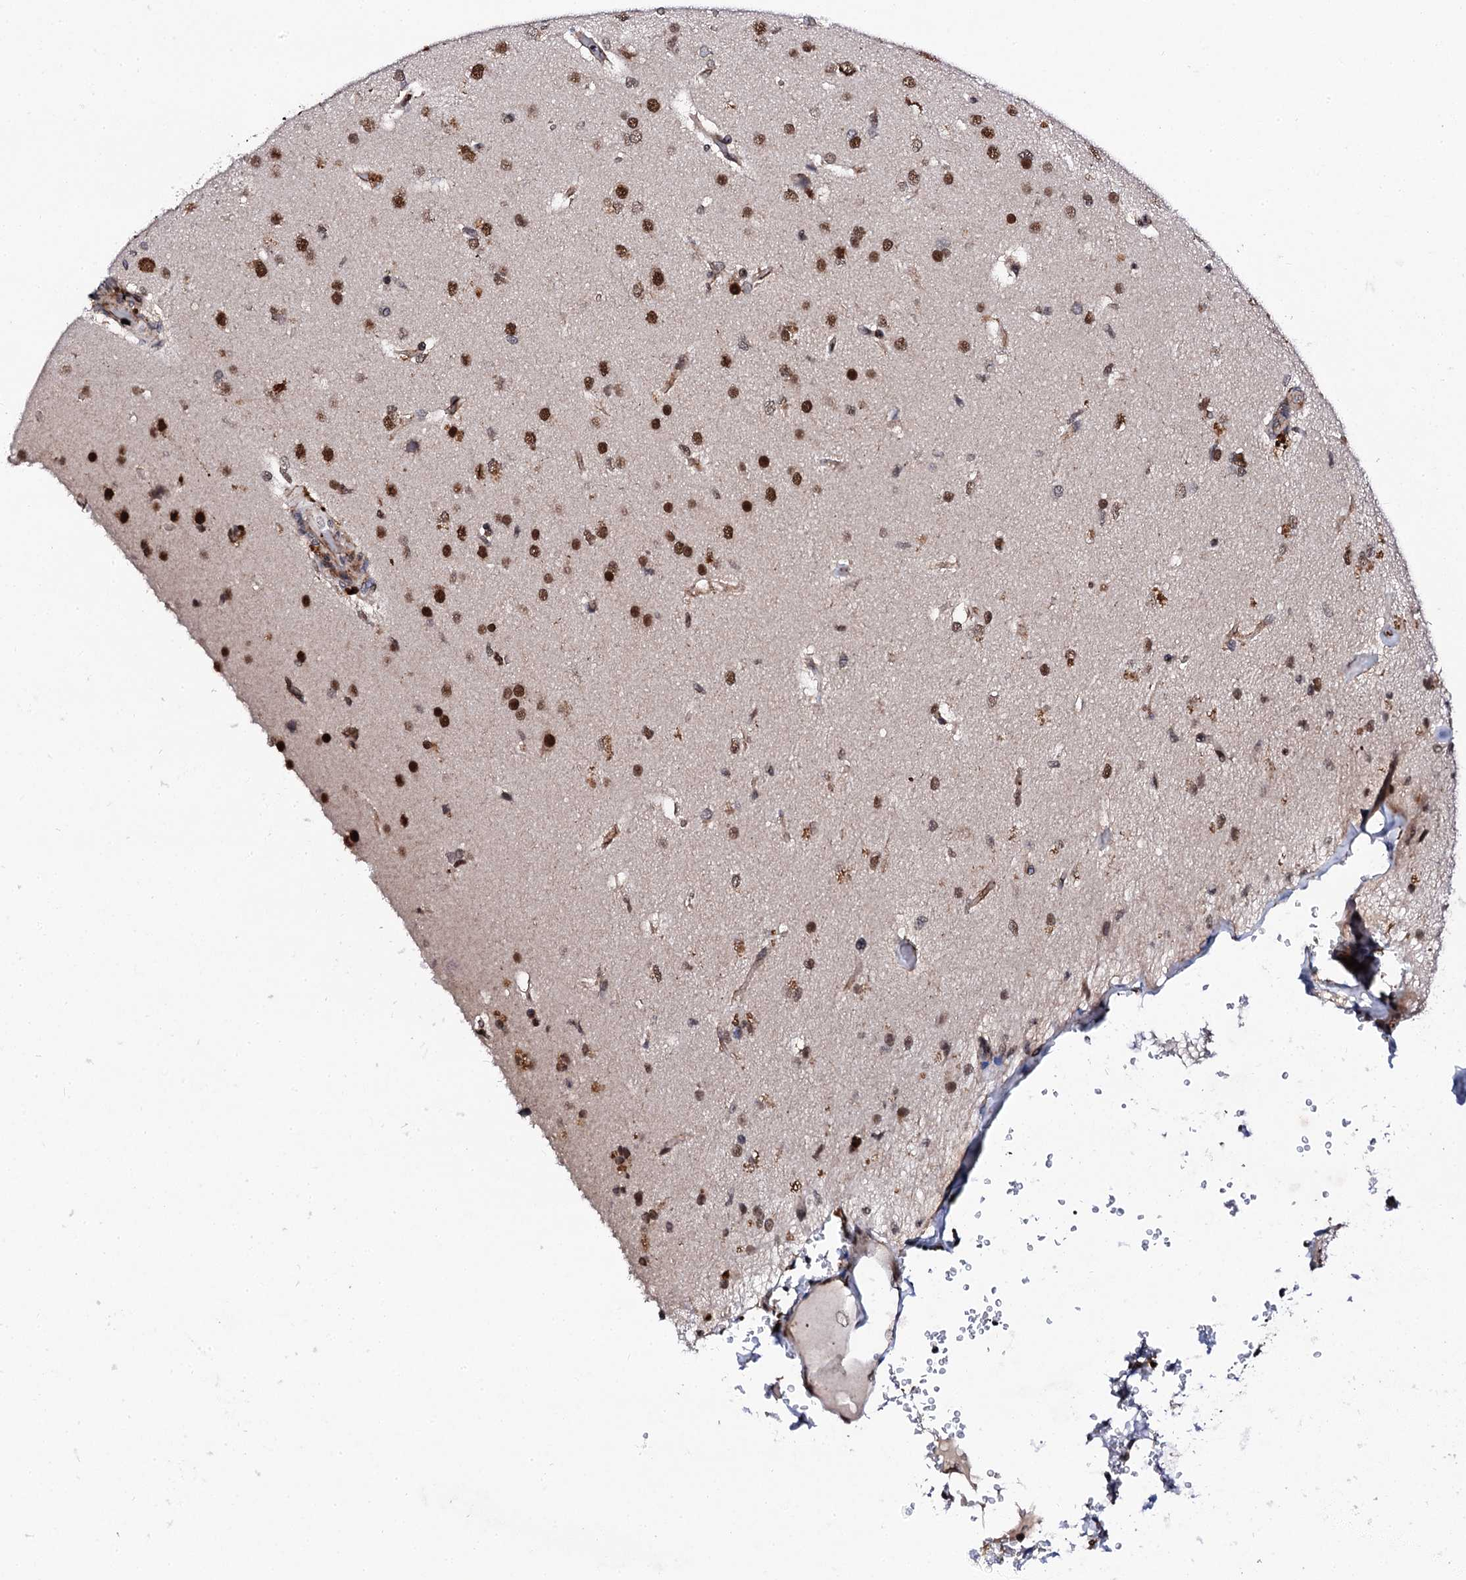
{"staining": {"intensity": "strong", "quantity": ">75%", "location": "nuclear"}, "tissue": "glioma", "cell_type": "Tumor cells", "image_type": "cancer", "snomed": [{"axis": "morphology", "description": "Glioma, malignant, High grade"}, {"axis": "topography", "description": "Brain"}], "caption": "Protein analysis of malignant glioma (high-grade) tissue demonstrates strong nuclear expression in about >75% of tumor cells.", "gene": "CSTF3", "patient": {"sex": "female", "age": 74}}